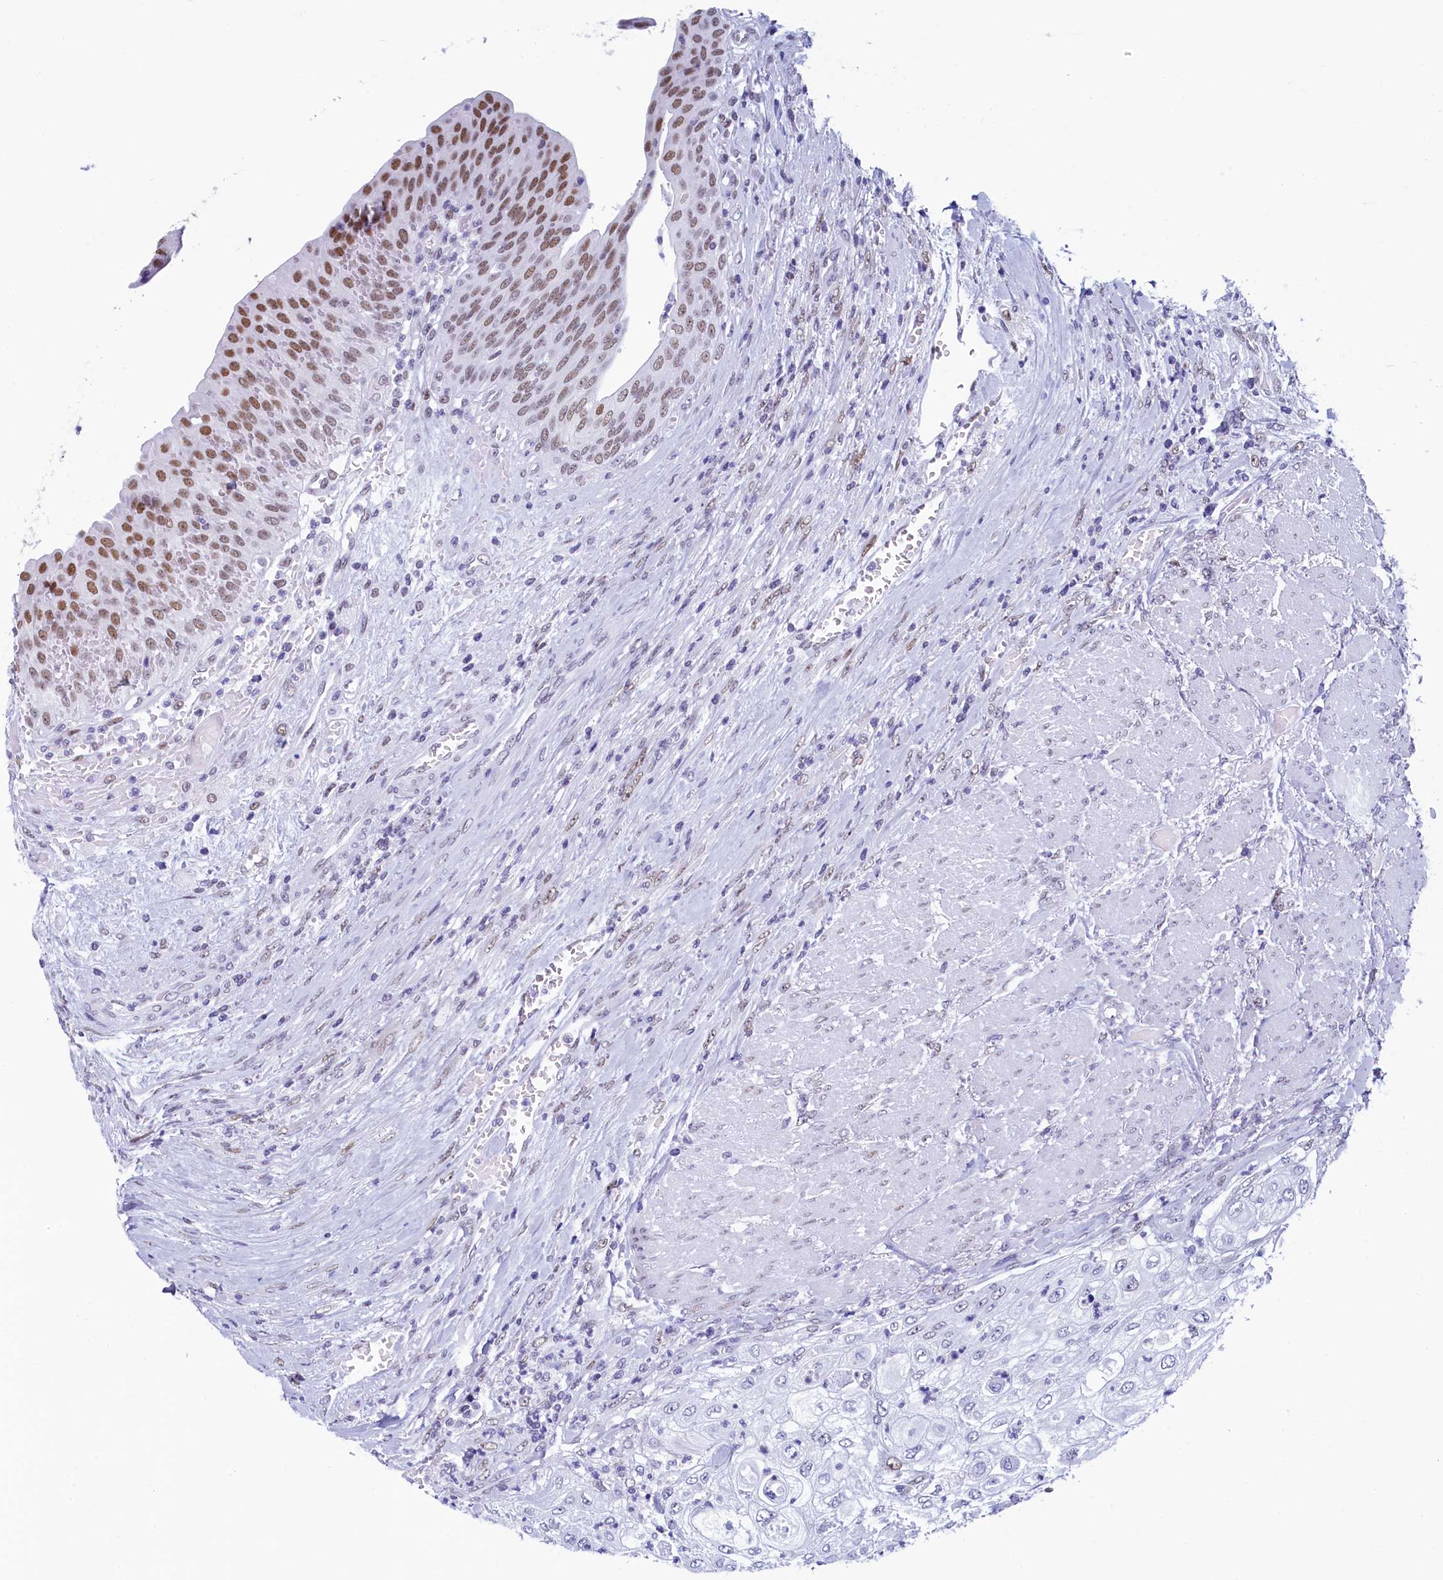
{"staining": {"intensity": "negative", "quantity": "none", "location": "none"}, "tissue": "urothelial cancer", "cell_type": "Tumor cells", "image_type": "cancer", "snomed": [{"axis": "morphology", "description": "Urothelial carcinoma, High grade"}, {"axis": "topography", "description": "Urinary bladder"}], "caption": "The histopathology image displays no staining of tumor cells in urothelial cancer. (Brightfield microscopy of DAB immunohistochemistry at high magnification).", "gene": "SUGP2", "patient": {"sex": "female", "age": 79}}